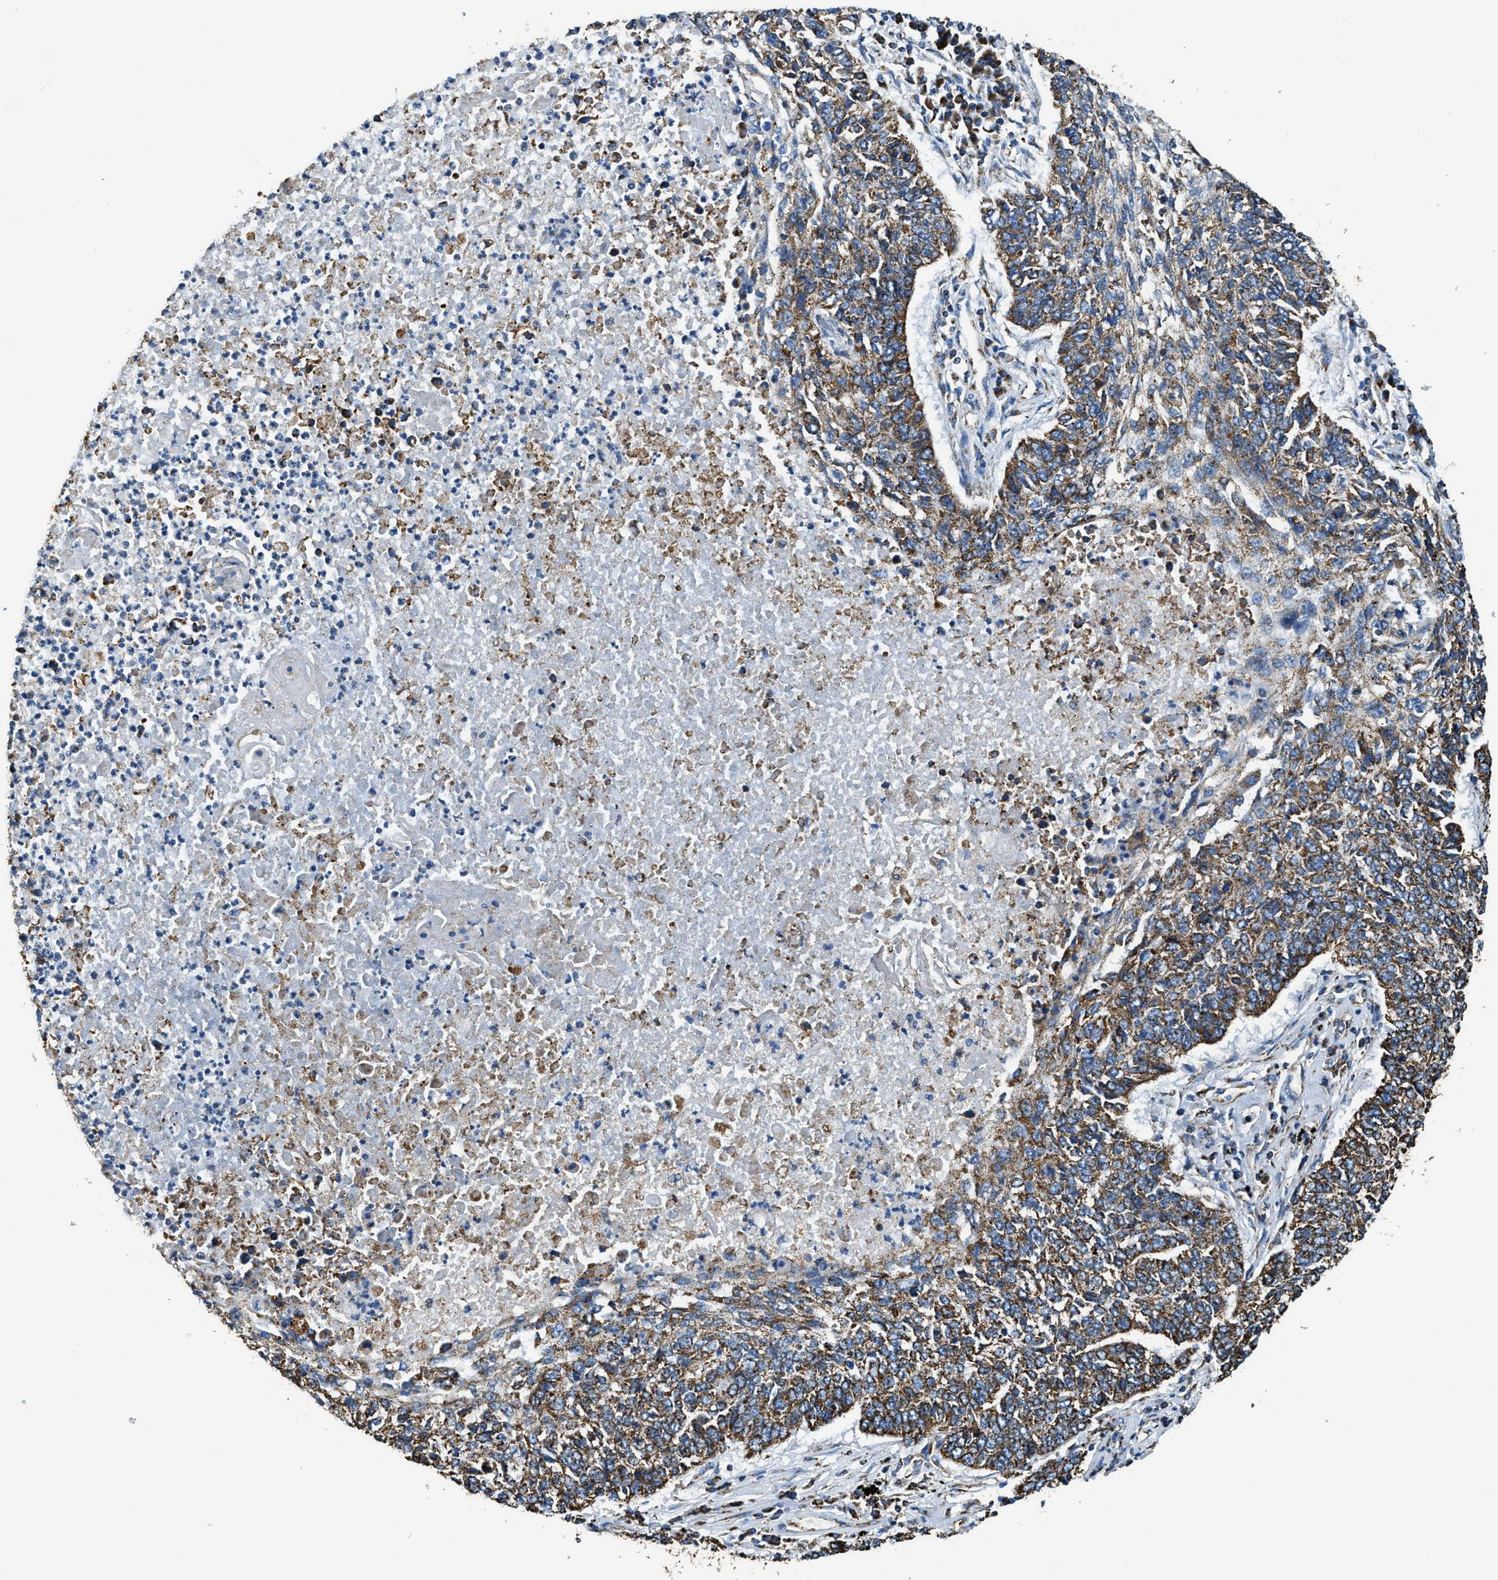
{"staining": {"intensity": "moderate", "quantity": ">75%", "location": "cytoplasmic/membranous"}, "tissue": "lung cancer", "cell_type": "Tumor cells", "image_type": "cancer", "snomed": [{"axis": "morphology", "description": "Normal tissue, NOS"}, {"axis": "morphology", "description": "Squamous cell carcinoma, NOS"}, {"axis": "topography", "description": "Cartilage tissue"}, {"axis": "topography", "description": "Bronchus"}, {"axis": "topography", "description": "Lung"}], "caption": "Tumor cells display medium levels of moderate cytoplasmic/membranous expression in approximately >75% of cells in human lung squamous cell carcinoma. Nuclei are stained in blue.", "gene": "IRX6", "patient": {"sex": "female", "age": 49}}